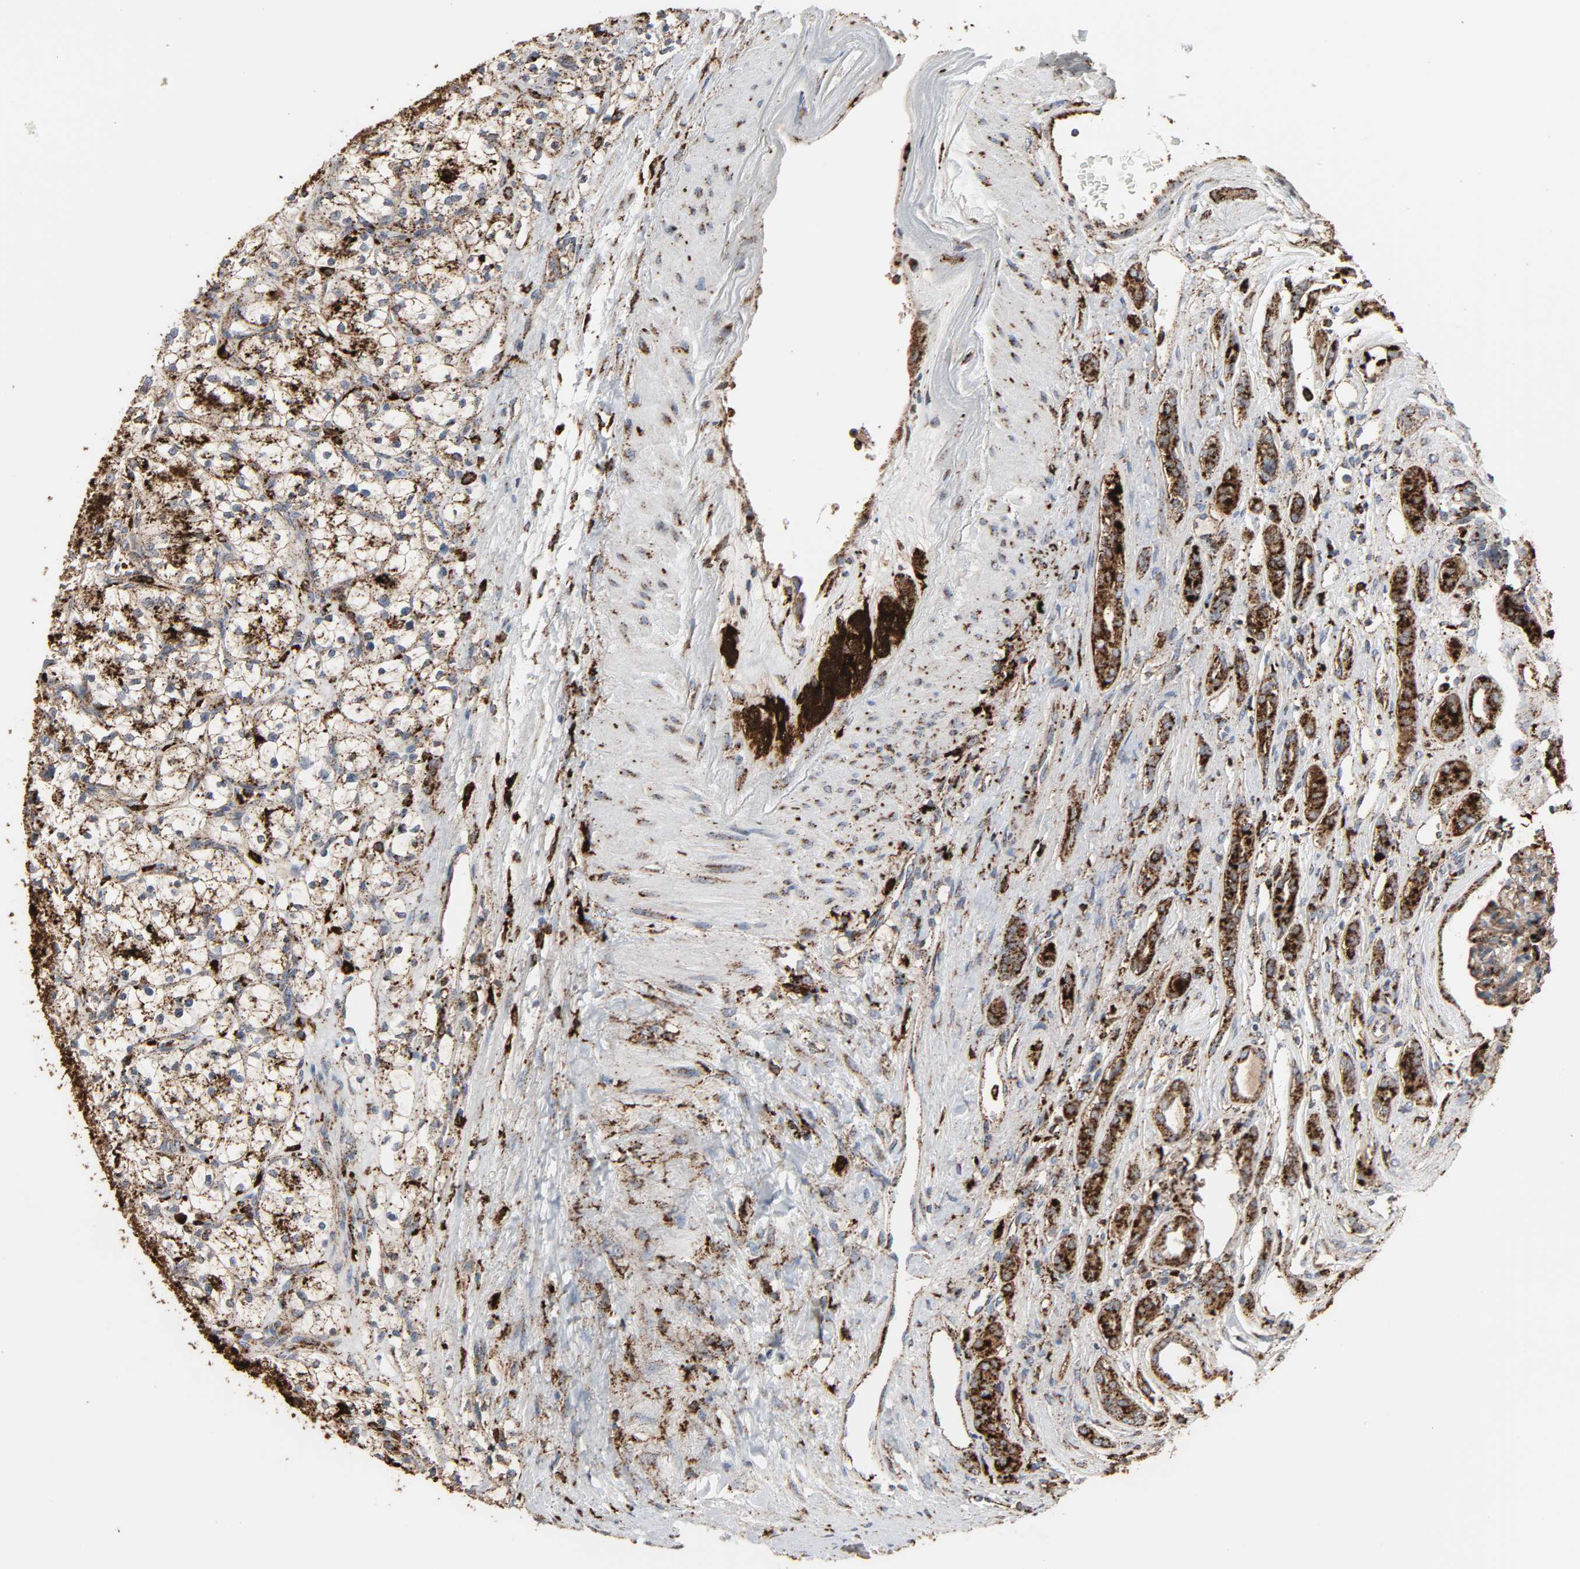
{"staining": {"intensity": "strong", "quantity": ">75%", "location": "cytoplasmic/membranous"}, "tissue": "renal cancer", "cell_type": "Tumor cells", "image_type": "cancer", "snomed": [{"axis": "morphology", "description": "Adenocarcinoma, NOS"}, {"axis": "topography", "description": "Kidney"}], "caption": "Immunohistochemistry (IHC) staining of renal adenocarcinoma, which reveals high levels of strong cytoplasmic/membranous expression in about >75% of tumor cells indicating strong cytoplasmic/membranous protein expression. The staining was performed using DAB (3,3'-diaminobenzidine) (brown) for protein detection and nuclei were counterstained in hematoxylin (blue).", "gene": "PSAP", "patient": {"sex": "female", "age": 60}}